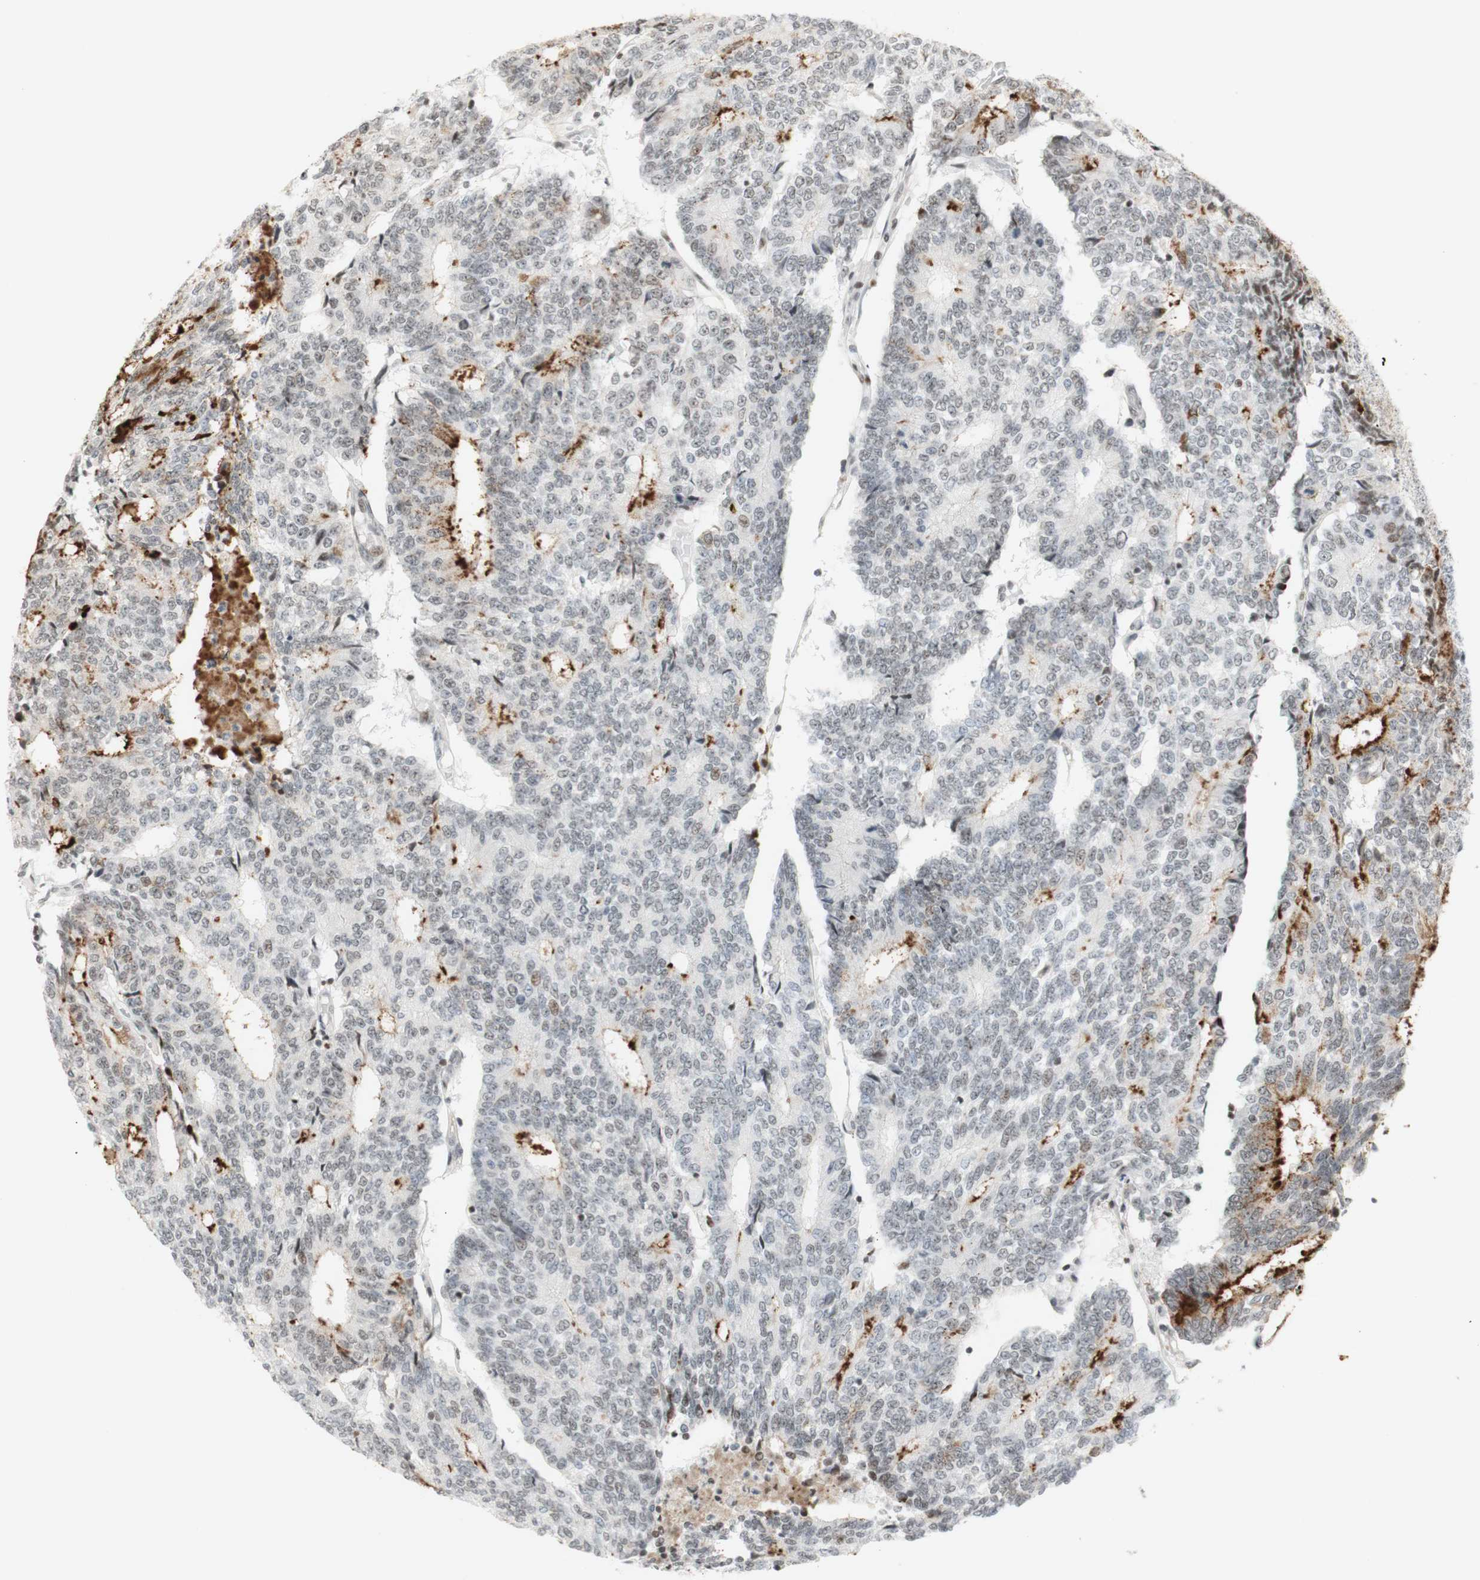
{"staining": {"intensity": "moderate", "quantity": ">75%", "location": "nuclear"}, "tissue": "prostate cancer", "cell_type": "Tumor cells", "image_type": "cancer", "snomed": [{"axis": "morphology", "description": "Normal tissue, NOS"}, {"axis": "morphology", "description": "Adenocarcinoma, High grade"}, {"axis": "topography", "description": "Prostate"}, {"axis": "topography", "description": "Seminal veicle"}], "caption": "Approximately >75% of tumor cells in human prostate cancer exhibit moderate nuclear protein staining as visualized by brown immunohistochemical staining.", "gene": "IRF1", "patient": {"sex": "male", "age": 55}}